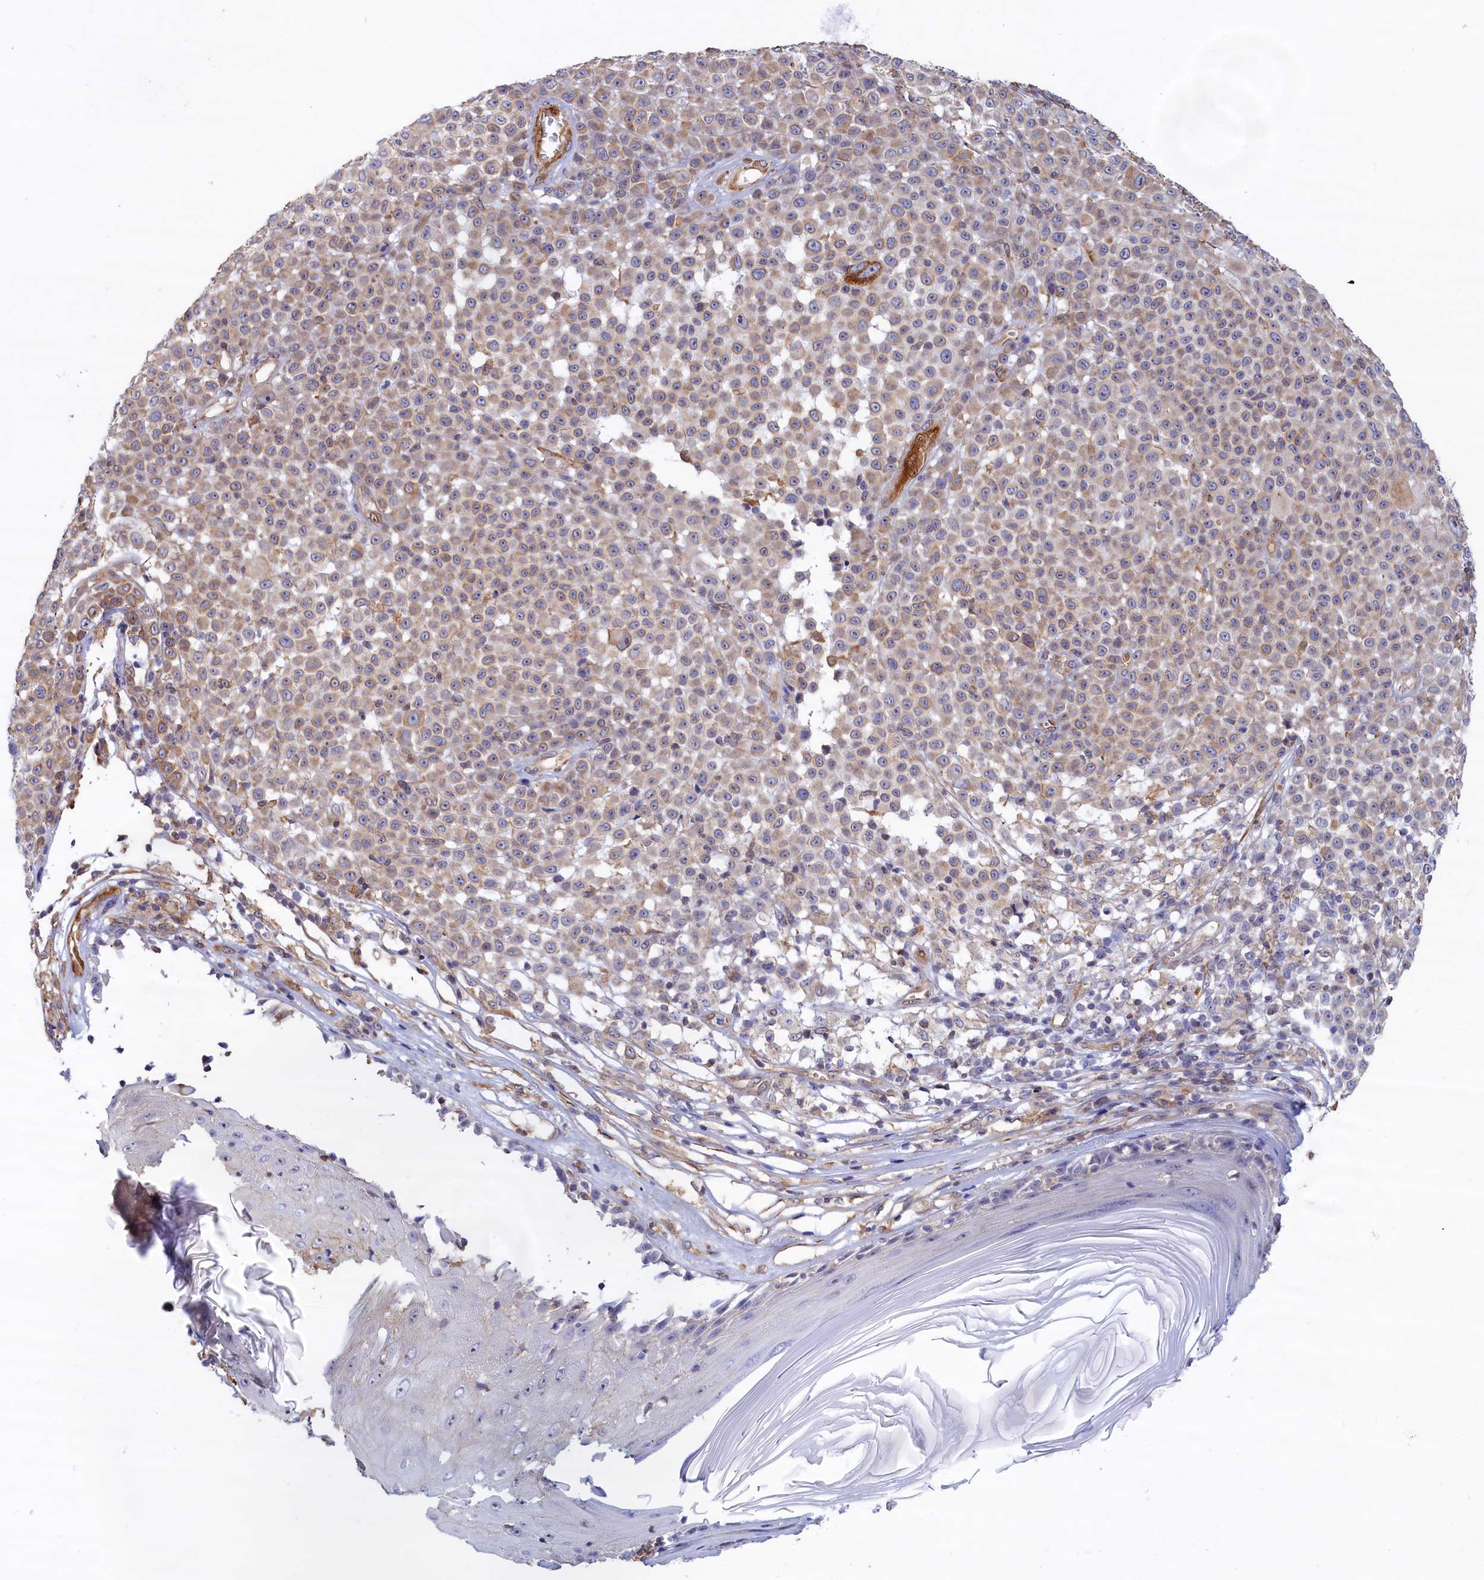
{"staining": {"intensity": "weak", "quantity": ">75%", "location": "cytoplasmic/membranous"}, "tissue": "melanoma", "cell_type": "Tumor cells", "image_type": "cancer", "snomed": [{"axis": "morphology", "description": "Malignant melanoma, NOS"}, {"axis": "topography", "description": "Skin"}], "caption": "A low amount of weak cytoplasmic/membranous positivity is present in about >75% of tumor cells in malignant melanoma tissue.", "gene": "ABCC12", "patient": {"sex": "female", "age": 94}}